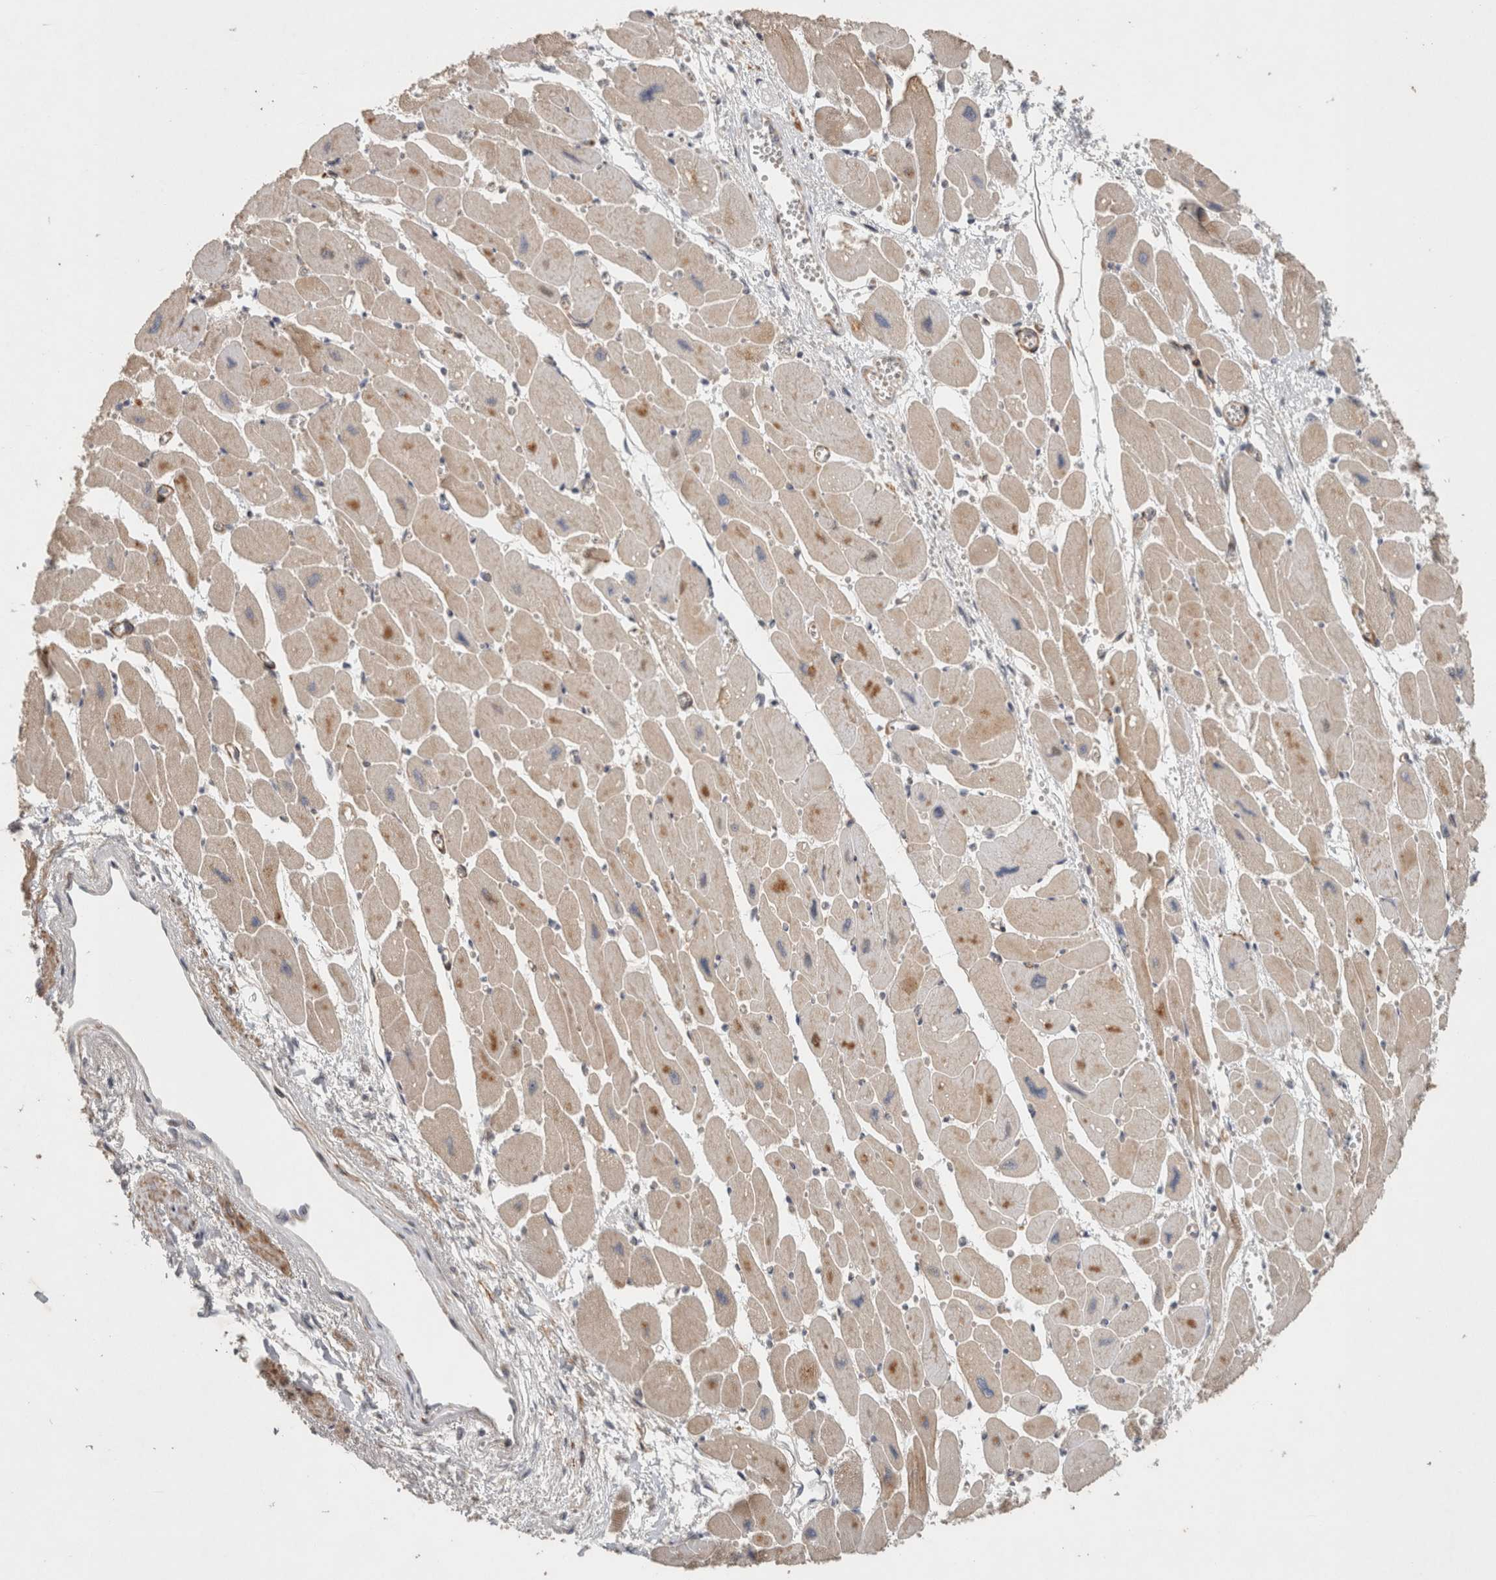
{"staining": {"intensity": "moderate", "quantity": ">75%", "location": "cytoplasmic/membranous"}, "tissue": "heart muscle", "cell_type": "Cardiomyocytes", "image_type": "normal", "snomed": [{"axis": "morphology", "description": "Normal tissue, NOS"}, {"axis": "topography", "description": "Heart"}], "caption": "The image reveals immunohistochemical staining of normal heart muscle. There is moderate cytoplasmic/membranous expression is identified in about >75% of cardiomyocytes.", "gene": "SIPA1L2", "patient": {"sex": "female", "age": 54}}